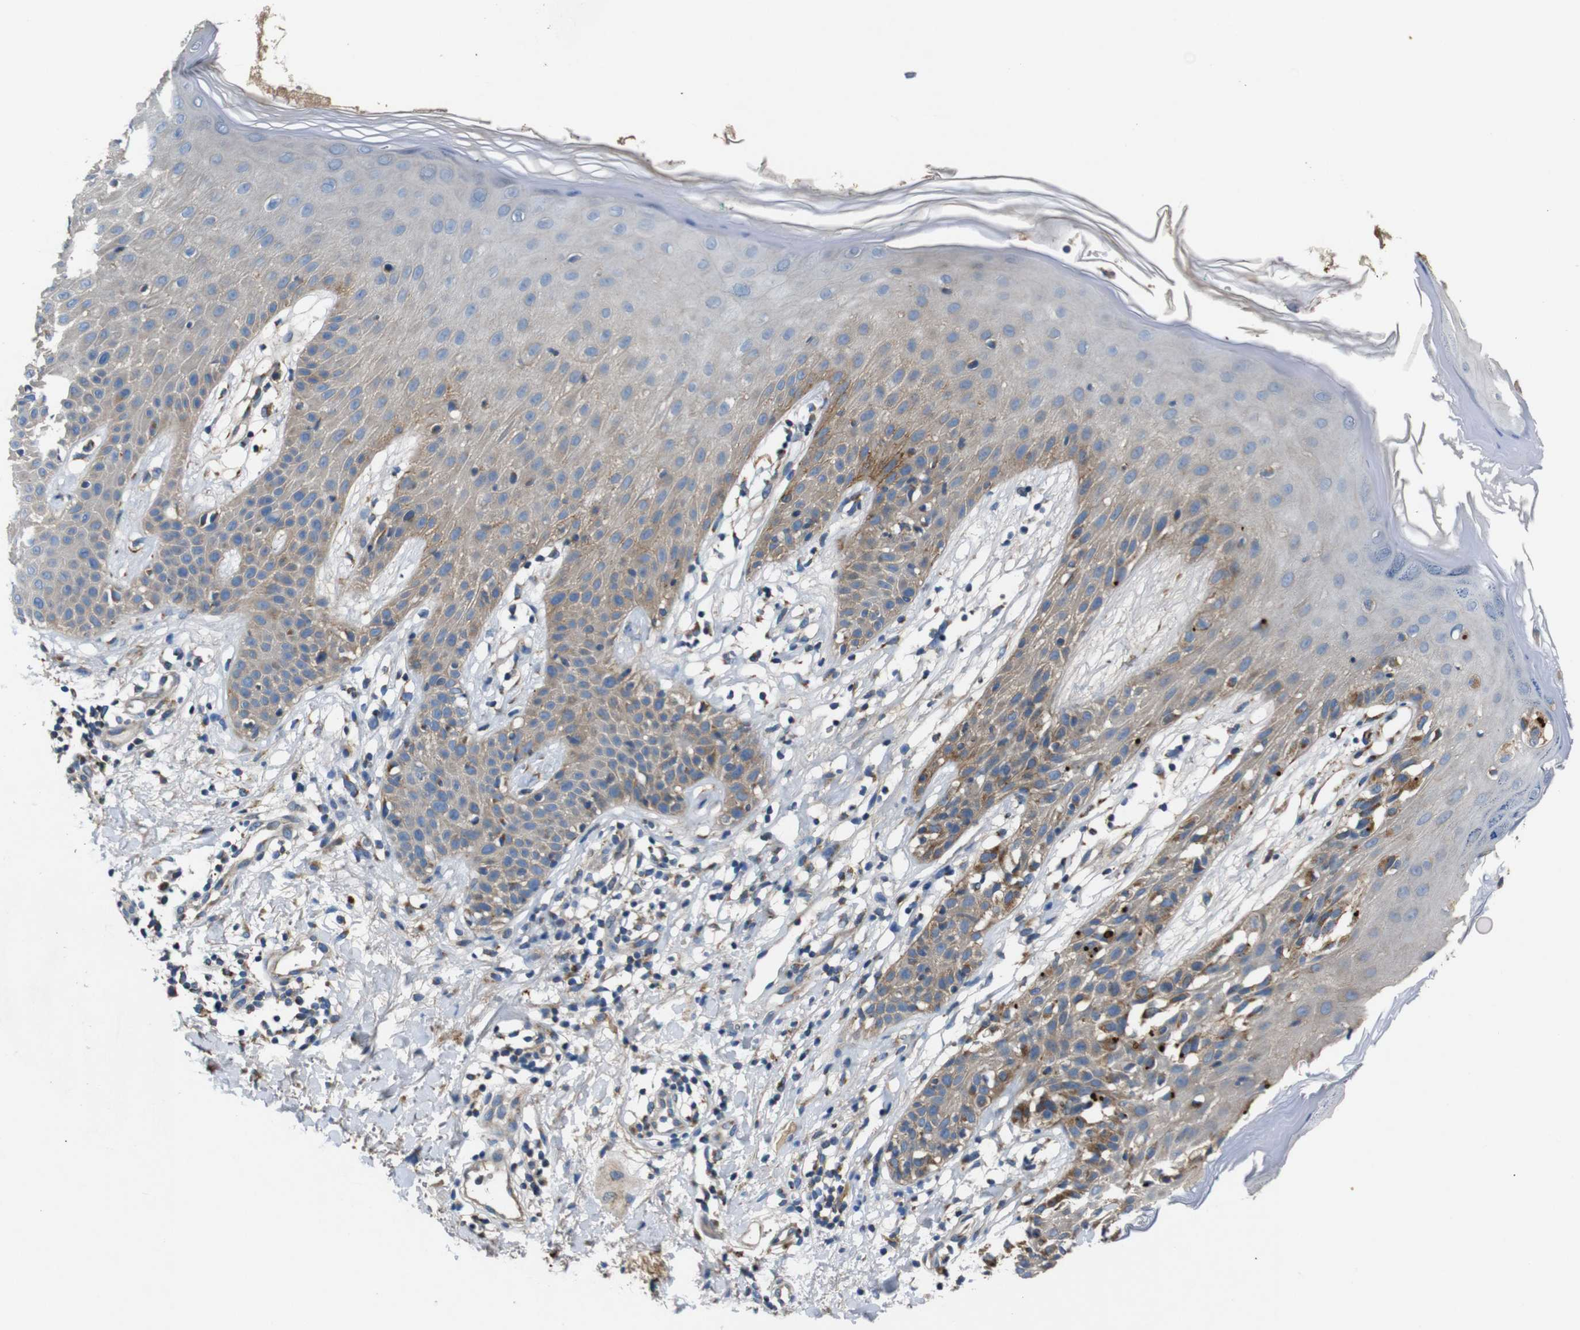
{"staining": {"intensity": "moderate", "quantity": ">75%", "location": "cytoplasmic/membranous"}, "tissue": "melanoma", "cell_type": "Tumor cells", "image_type": "cancer", "snomed": [{"axis": "morphology", "description": "Malignant melanoma, NOS"}, {"axis": "topography", "description": "Skin"}], "caption": "A brown stain labels moderate cytoplasmic/membranous positivity of a protein in malignant melanoma tumor cells. (brown staining indicates protein expression, while blue staining denotes nuclei).", "gene": "NETO2", "patient": {"sex": "female", "age": 46}}